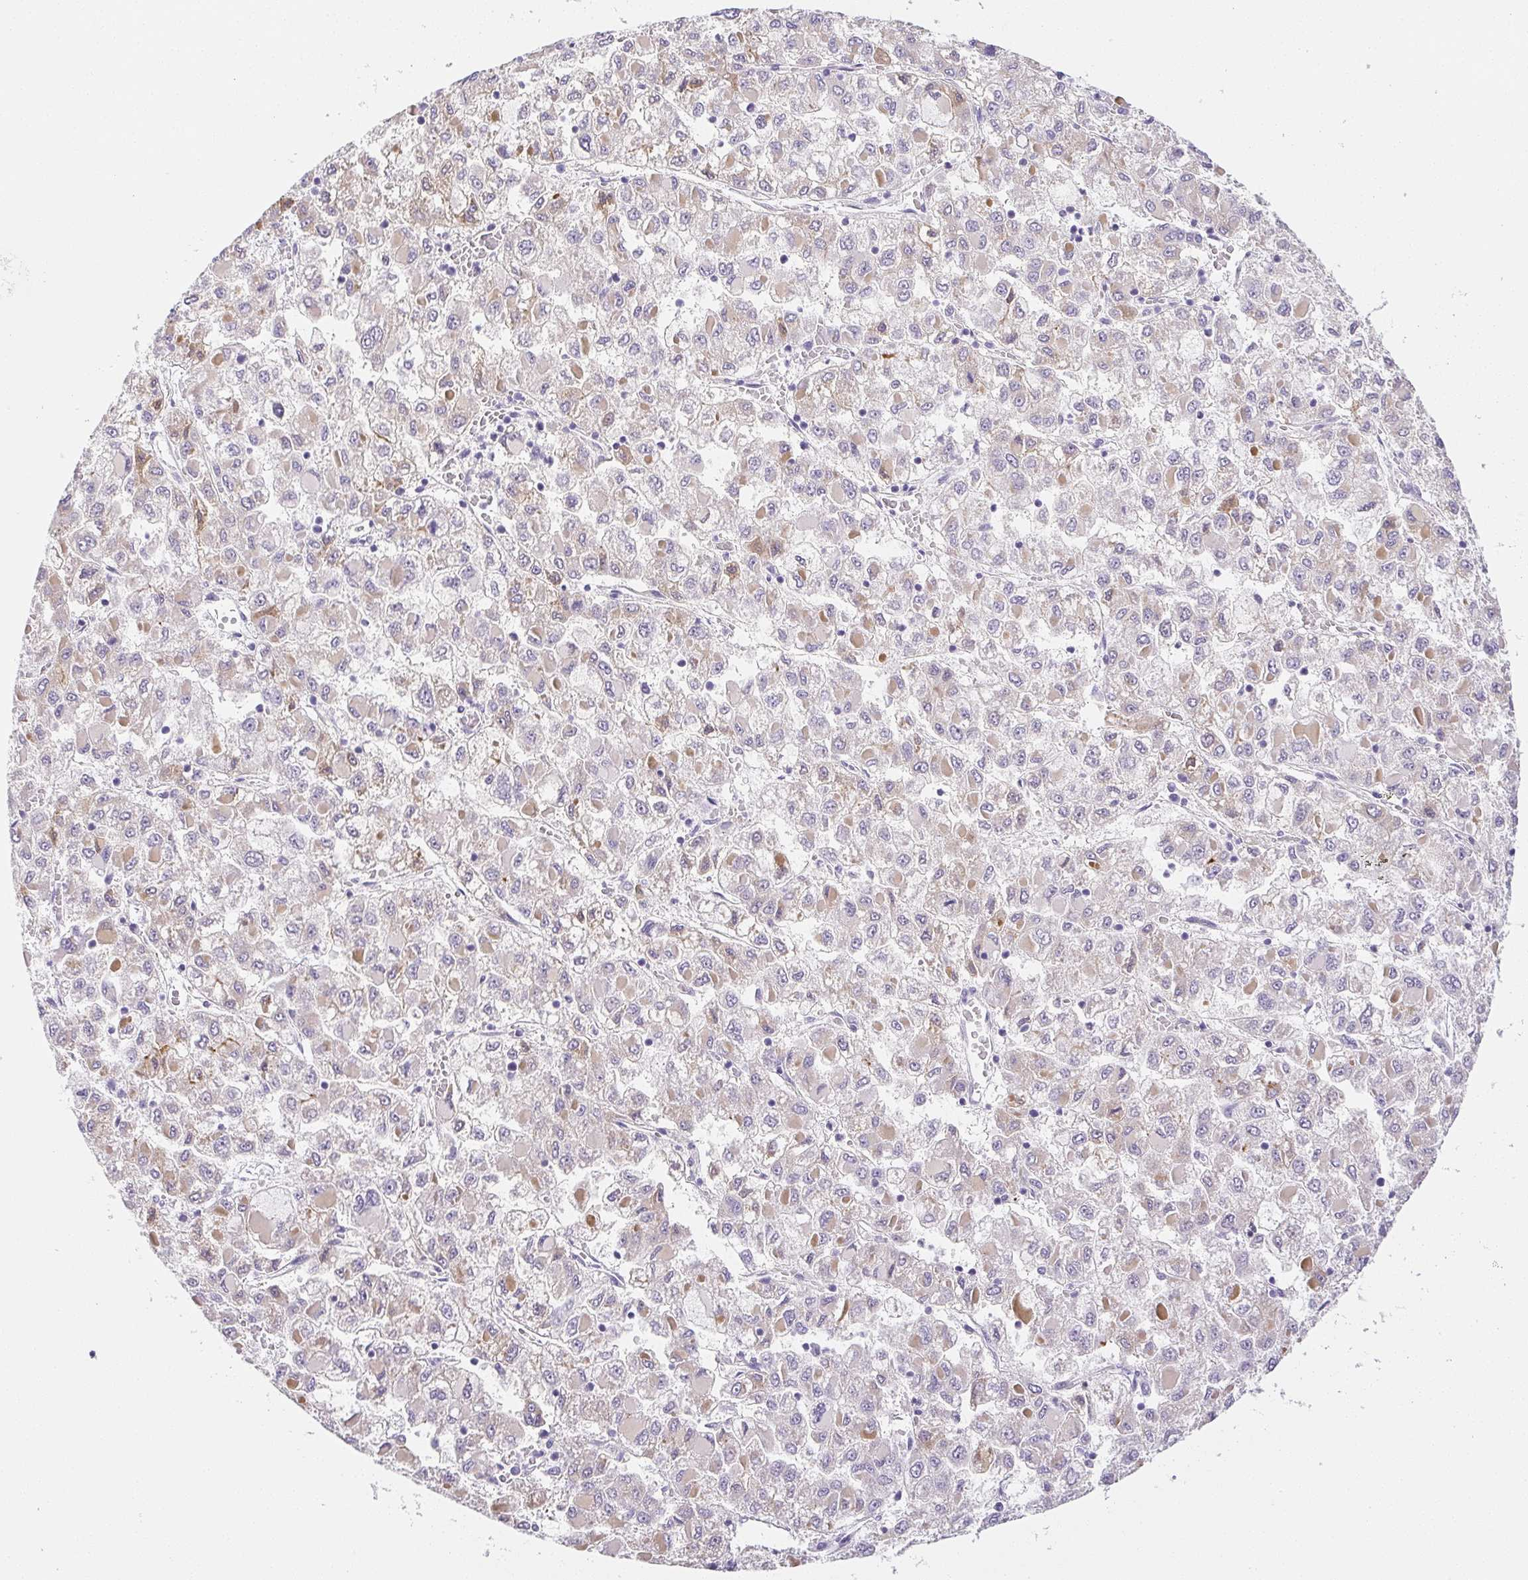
{"staining": {"intensity": "weak", "quantity": "25%-75%", "location": "cytoplasmic/membranous"}, "tissue": "liver cancer", "cell_type": "Tumor cells", "image_type": "cancer", "snomed": [{"axis": "morphology", "description": "Carcinoma, Hepatocellular, NOS"}, {"axis": "topography", "description": "Liver"}], "caption": "This is an image of immunohistochemistry staining of liver cancer (hepatocellular carcinoma), which shows weak positivity in the cytoplasmic/membranous of tumor cells.", "gene": "VTN", "patient": {"sex": "male", "age": 40}}